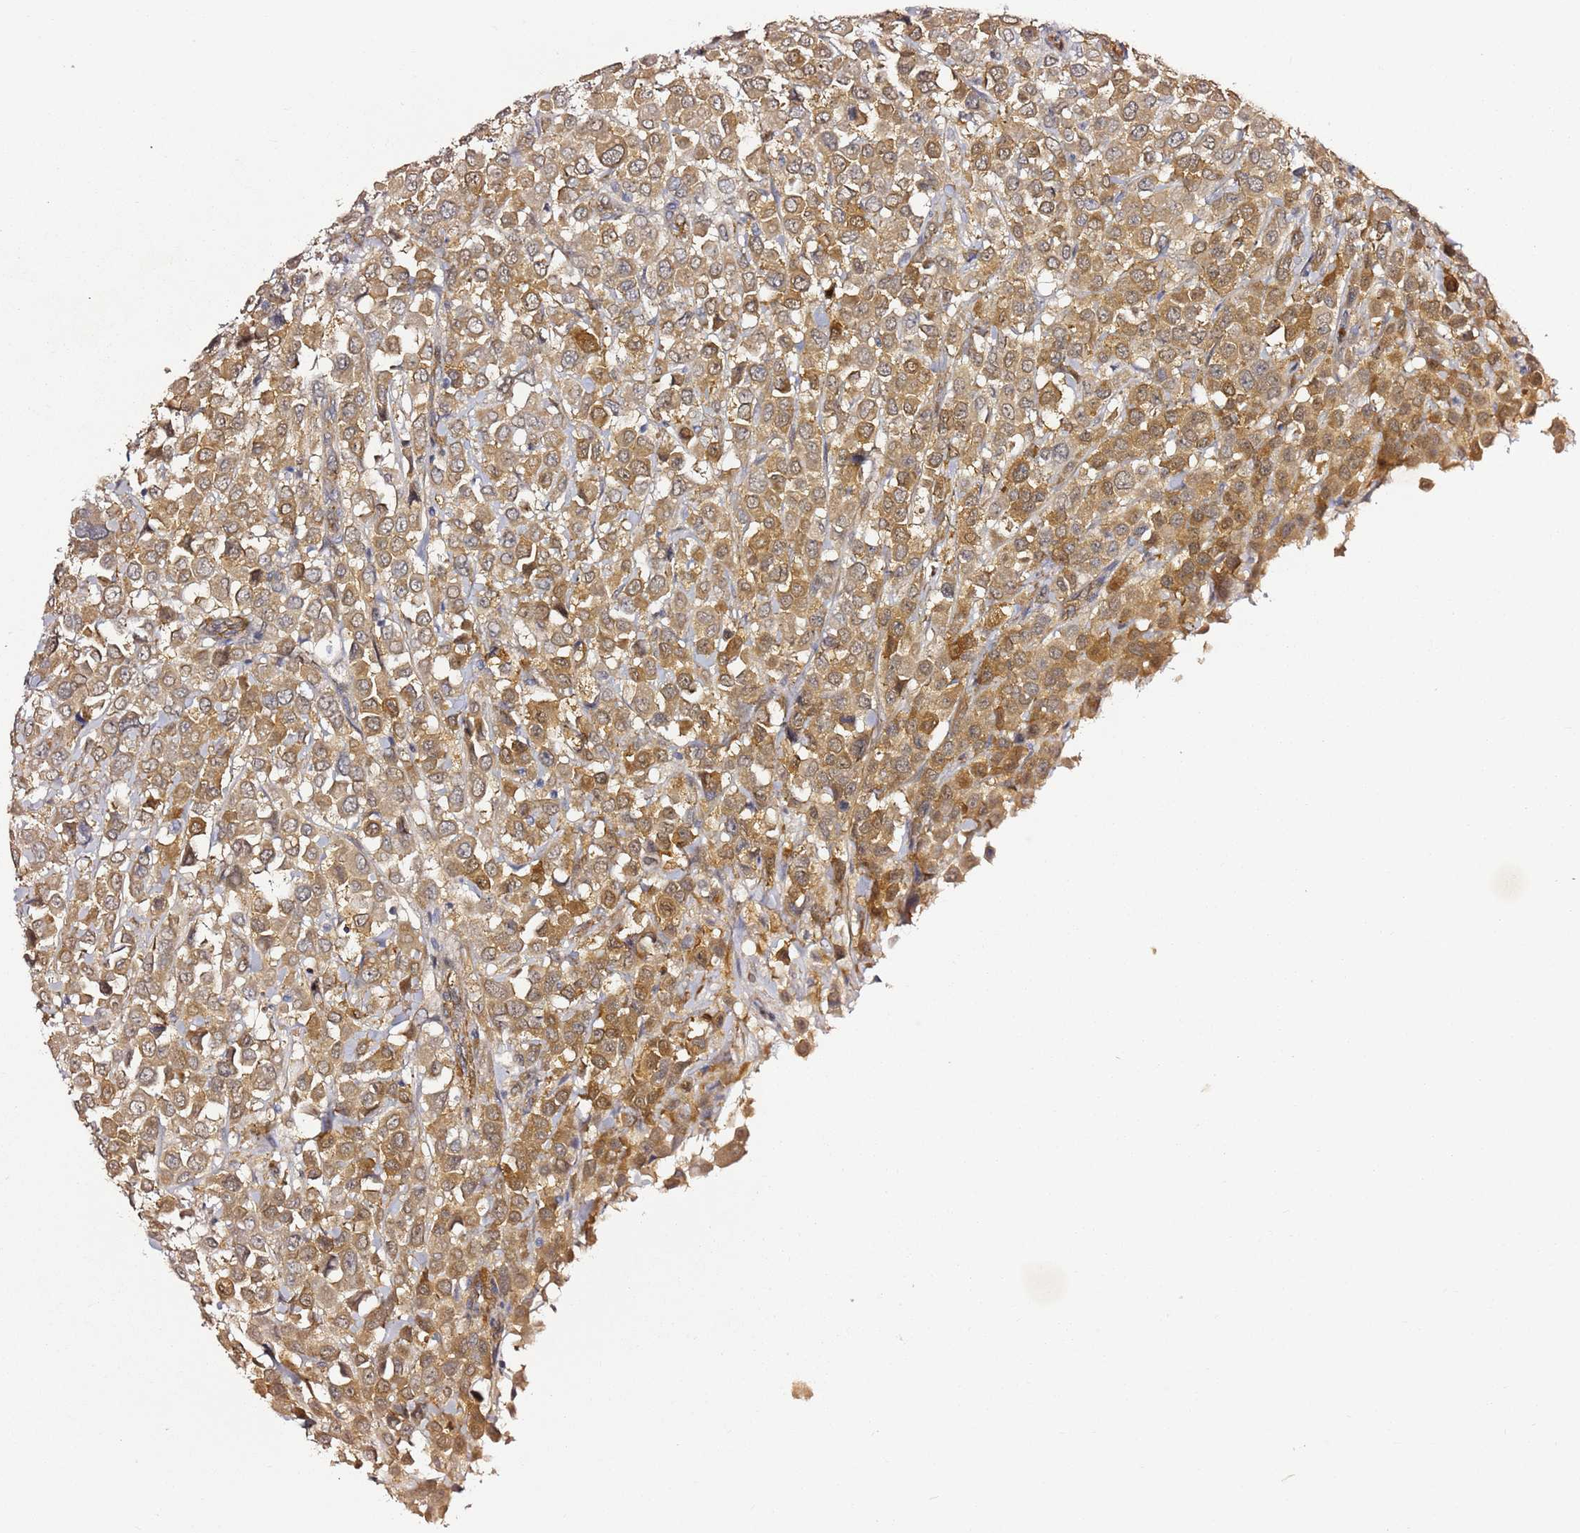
{"staining": {"intensity": "moderate", "quantity": ">75%", "location": "cytoplasmic/membranous"}, "tissue": "breast cancer", "cell_type": "Tumor cells", "image_type": "cancer", "snomed": [{"axis": "morphology", "description": "Duct carcinoma"}, {"axis": "topography", "description": "Breast"}], "caption": "Immunohistochemical staining of human breast cancer shows medium levels of moderate cytoplasmic/membranous protein staining in about >75% of tumor cells. The staining was performed using DAB (3,3'-diaminobenzidine), with brown indicating positive protein expression. Nuclei are stained blue with hematoxylin.", "gene": "EPS8L1", "patient": {"sex": "female", "age": 61}}